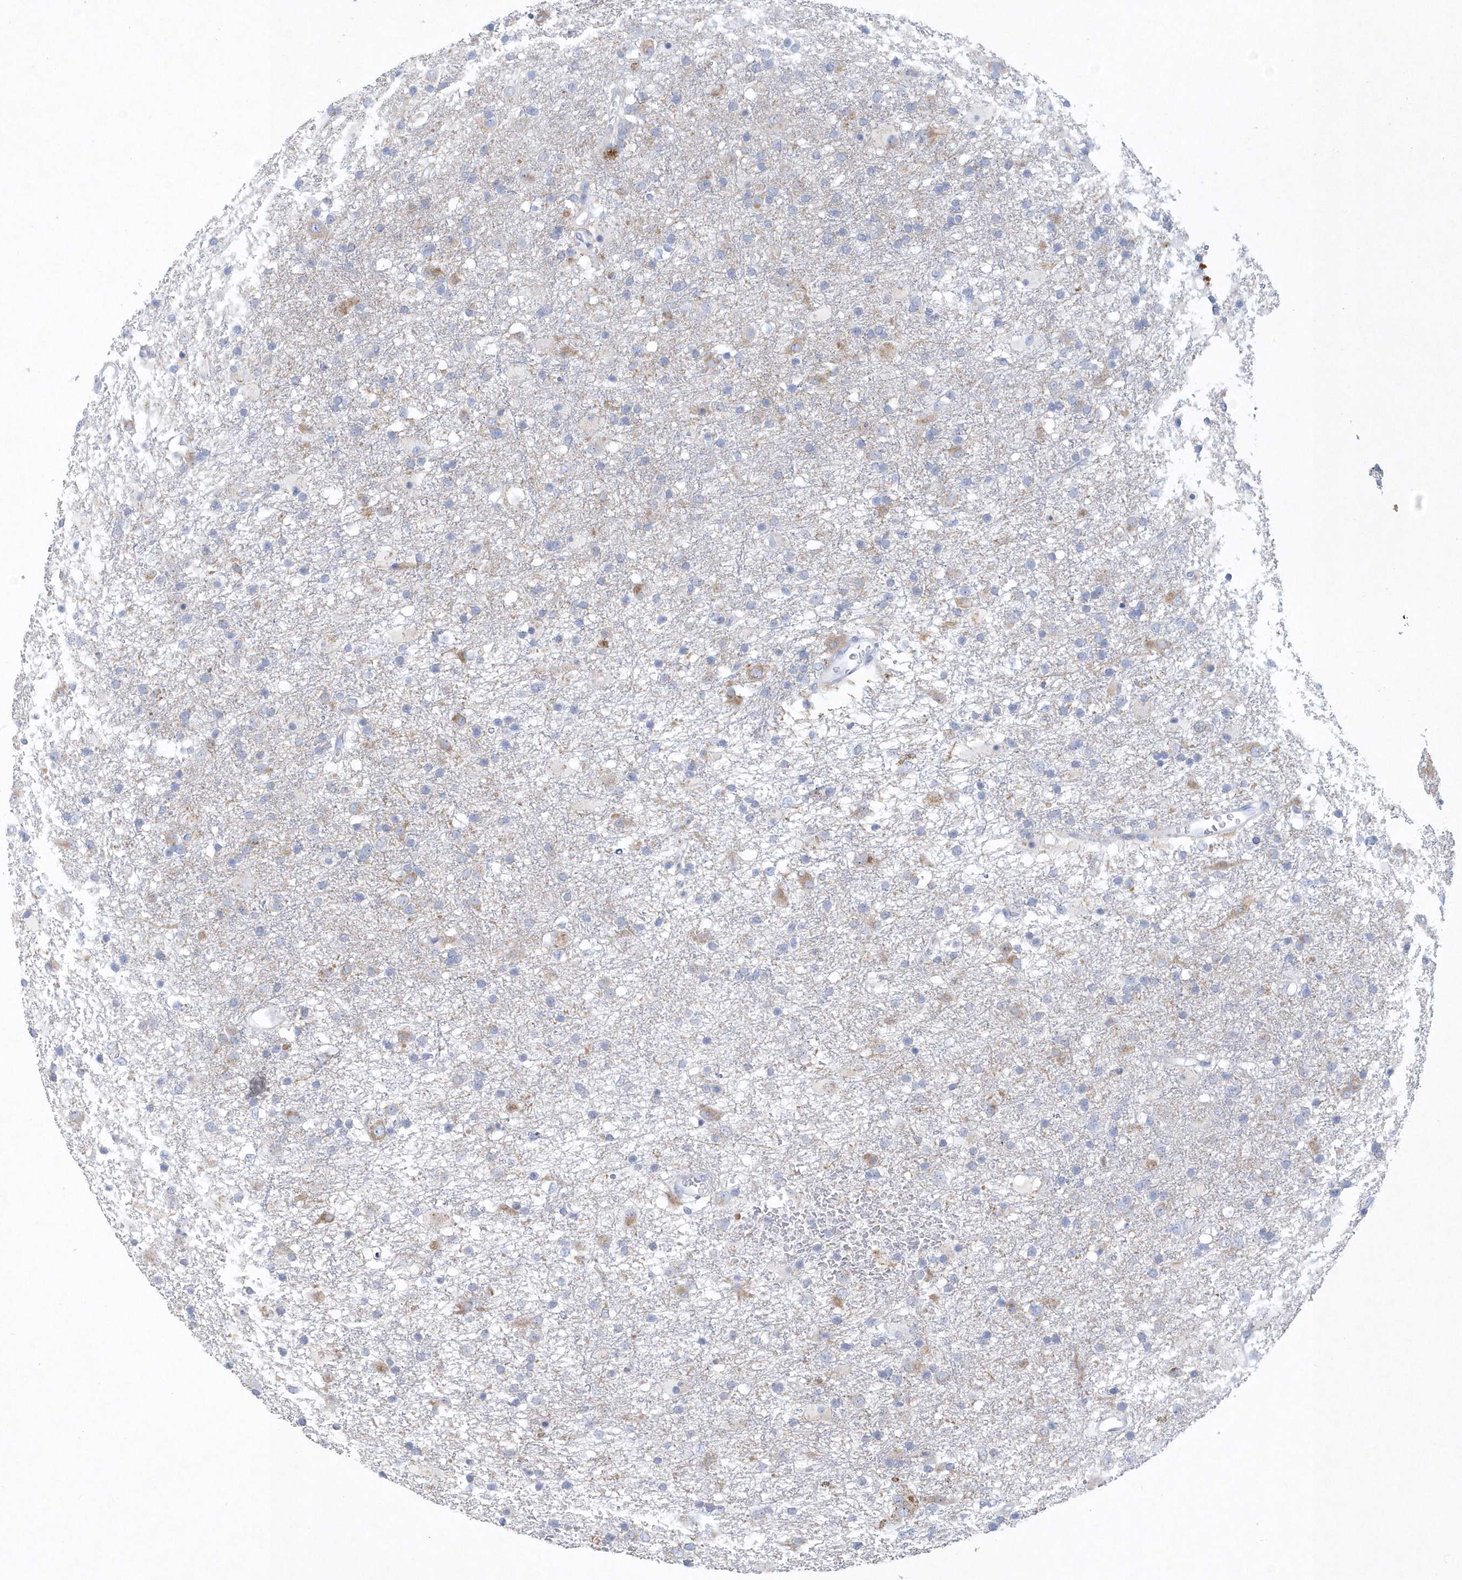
{"staining": {"intensity": "negative", "quantity": "none", "location": "none"}, "tissue": "glioma", "cell_type": "Tumor cells", "image_type": "cancer", "snomed": [{"axis": "morphology", "description": "Glioma, malignant, Low grade"}, {"axis": "topography", "description": "Brain"}], "caption": "The immunohistochemistry image has no significant staining in tumor cells of glioma tissue. Nuclei are stained in blue.", "gene": "NIPAL1", "patient": {"sex": "male", "age": 65}}